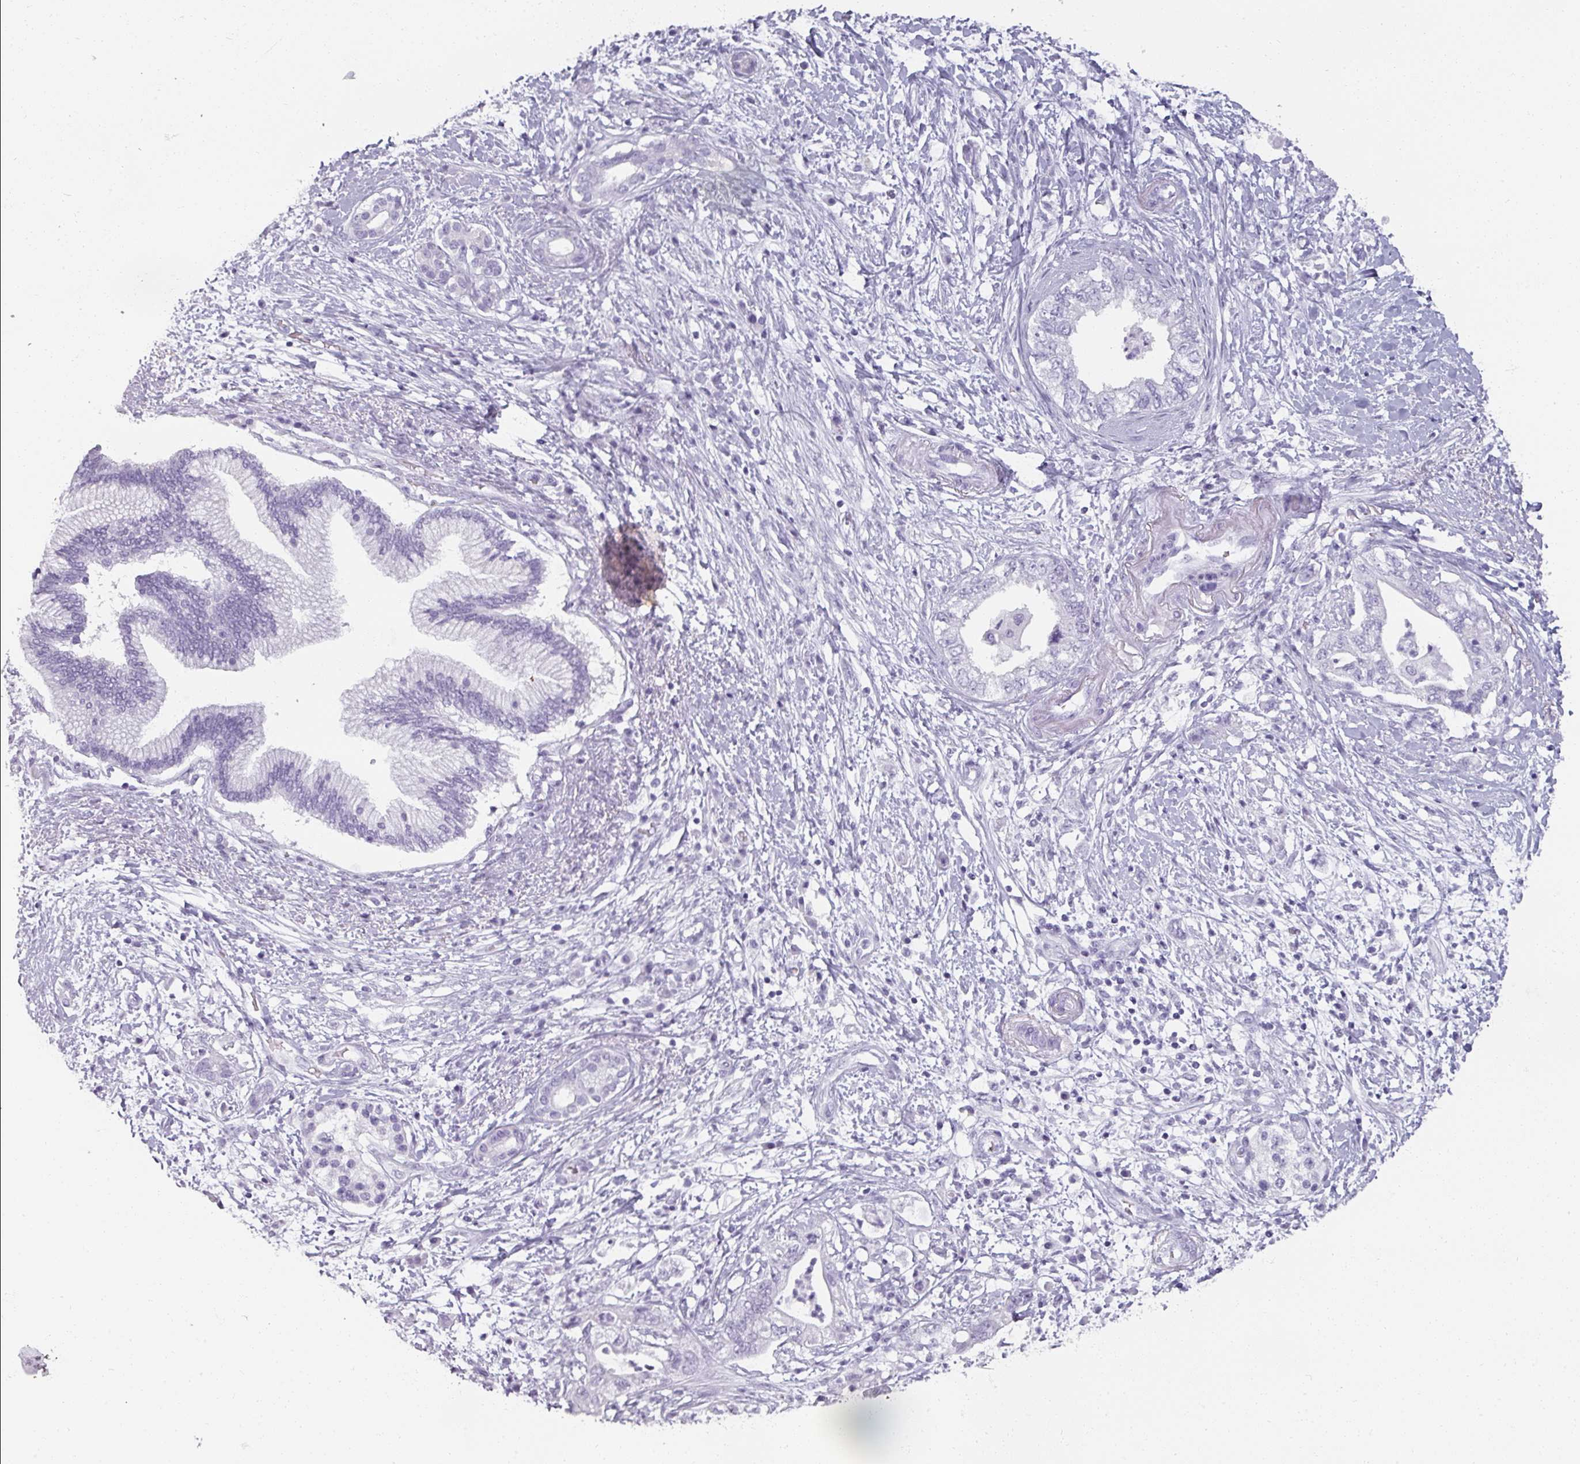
{"staining": {"intensity": "negative", "quantity": "none", "location": "none"}, "tissue": "pancreatic cancer", "cell_type": "Tumor cells", "image_type": "cancer", "snomed": [{"axis": "morphology", "description": "Adenocarcinoma, NOS"}, {"axis": "topography", "description": "Pancreas"}], "caption": "High power microscopy photomicrograph of an immunohistochemistry (IHC) photomicrograph of pancreatic adenocarcinoma, revealing no significant staining in tumor cells. (IHC, brightfield microscopy, high magnification).", "gene": "REG3G", "patient": {"sex": "female", "age": 73}}